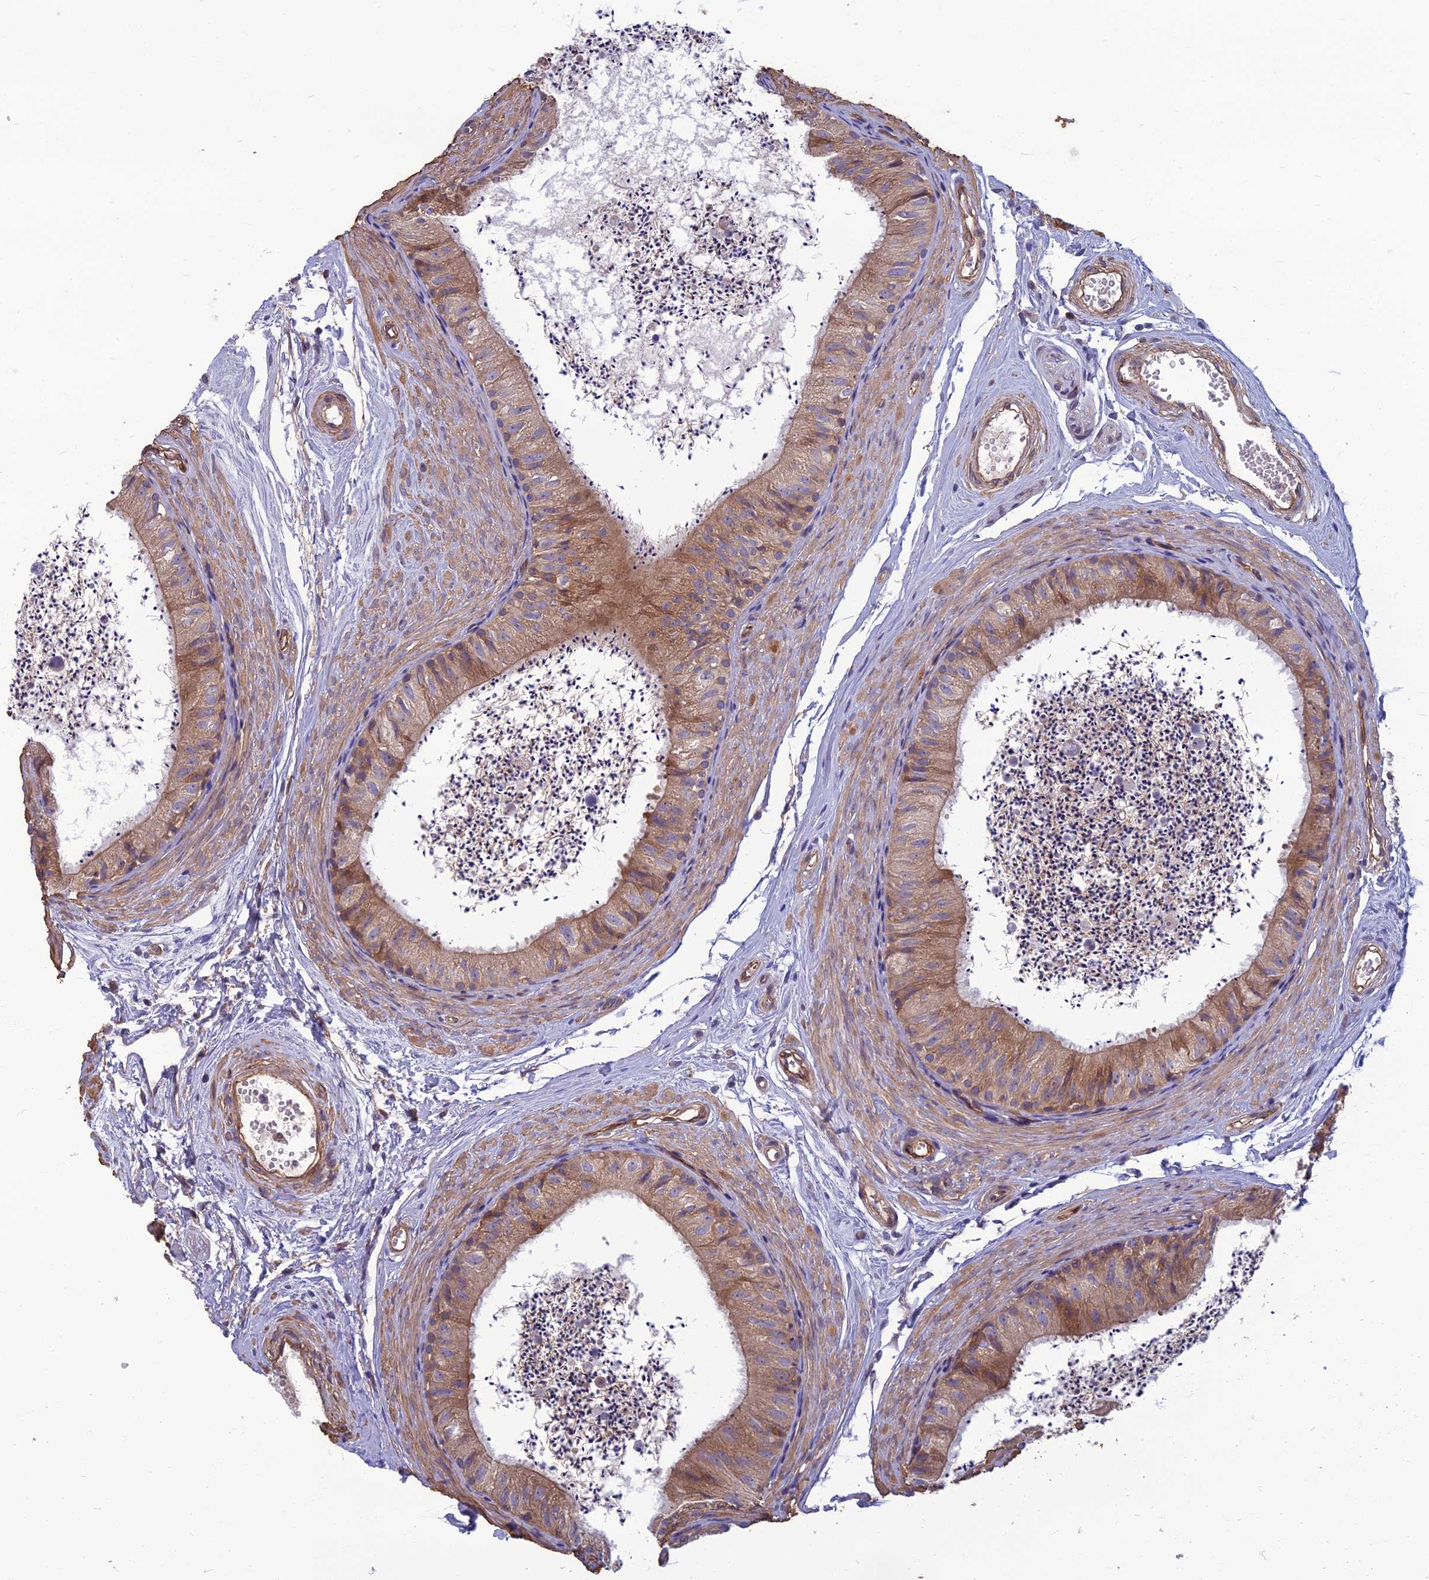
{"staining": {"intensity": "moderate", "quantity": ">75%", "location": "cytoplasmic/membranous"}, "tissue": "epididymis", "cell_type": "Glandular cells", "image_type": "normal", "snomed": [{"axis": "morphology", "description": "Normal tissue, NOS"}, {"axis": "topography", "description": "Epididymis"}], "caption": "Epididymis stained with immunohistochemistry (IHC) displays moderate cytoplasmic/membranous positivity in about >75% of glandular cells. (DAB = brown stain, brightfield microscopy at high magnification).", "gene": "WDR24", "patient": {"sex": "male", "age": 56}}